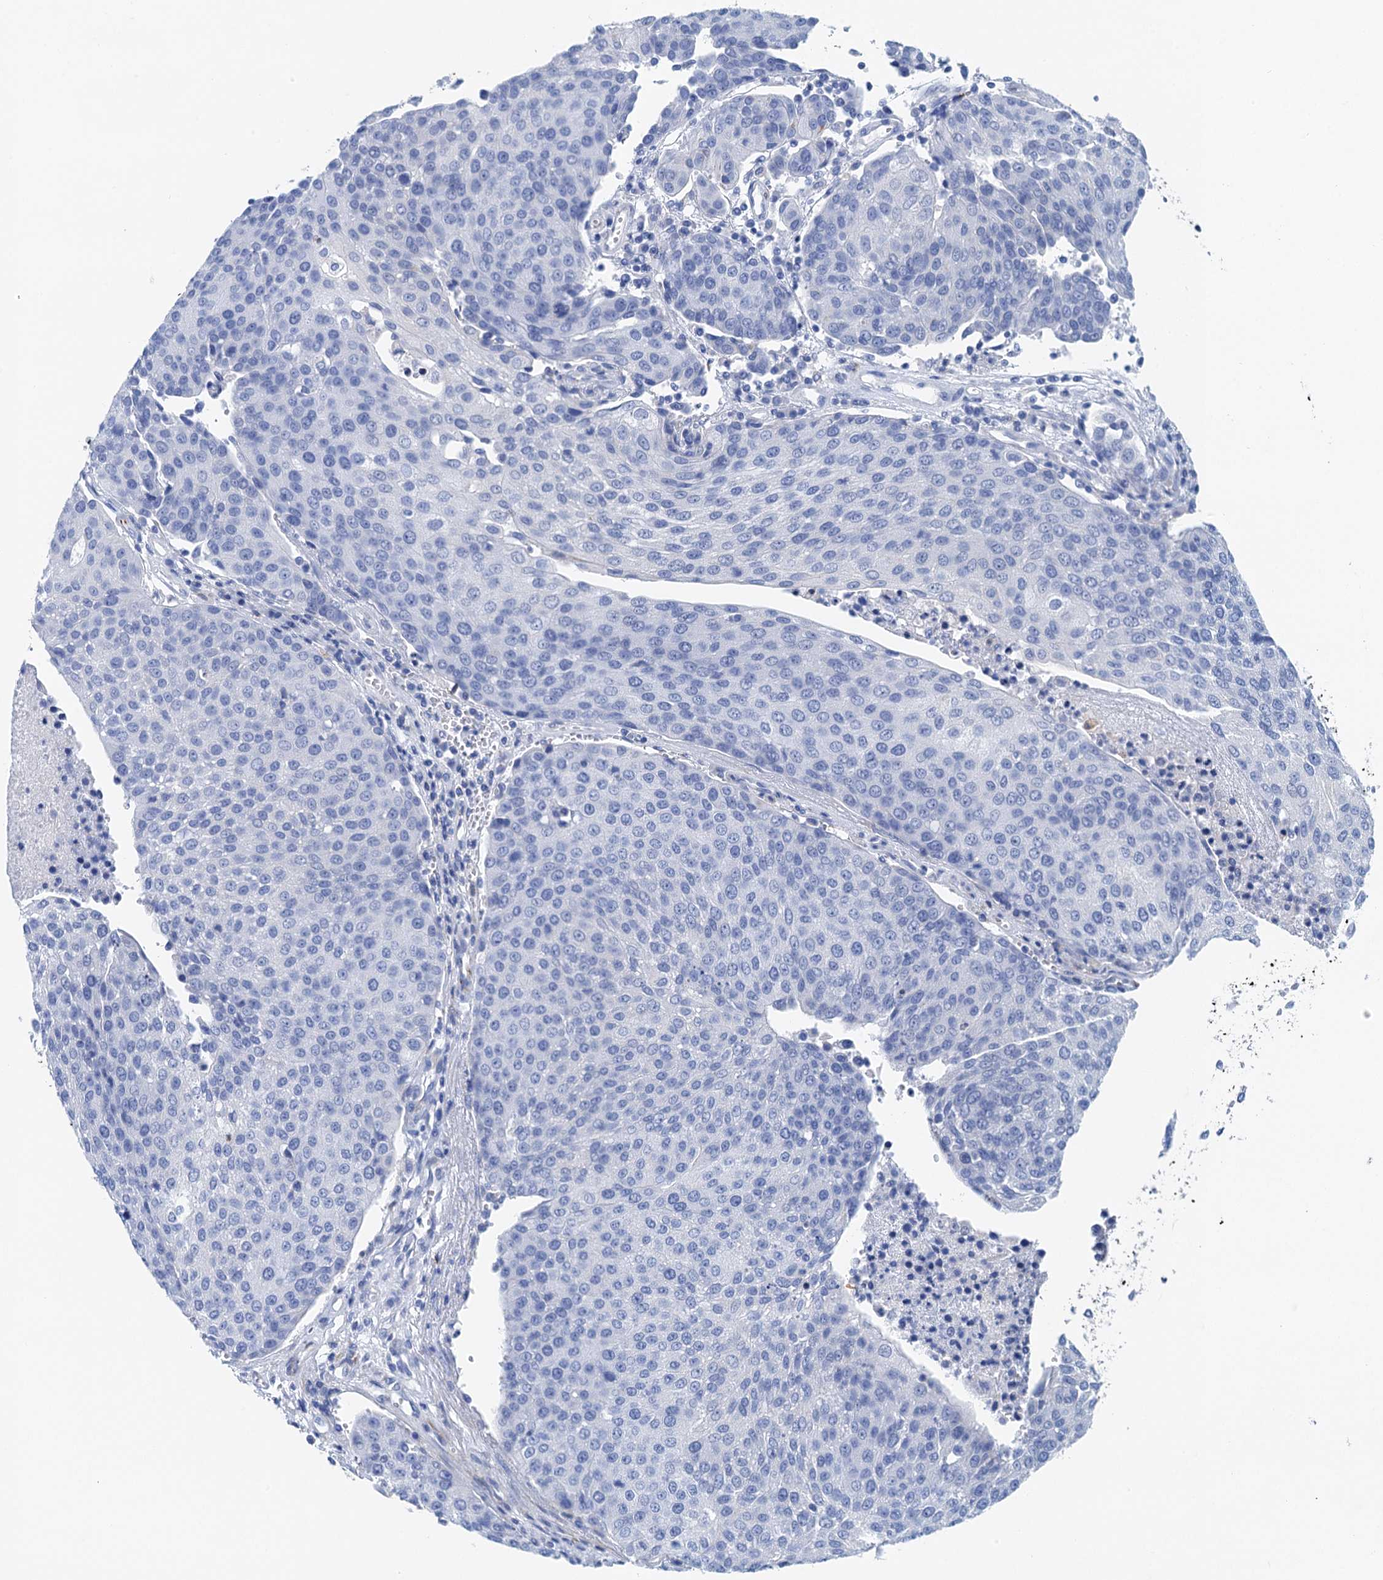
{"staining": {"intensity": "negative", "quantity": "none", "location": "none"}, "tissue": "urothelial cancer", "cell_type": "Tumor cells", "image_type": "cancer", "snomed": [{"axis": "morphology", "description": "Urothelial carcinoma, High grade"}, {"axis": "topography", "description": "Urinary bladder"}], "caption": "Micrograph shows no significant protein expression in tumor cells of urothelial cancer.", "gene": "NLRP10", "patient": {"sex": "female", "age": 85}}